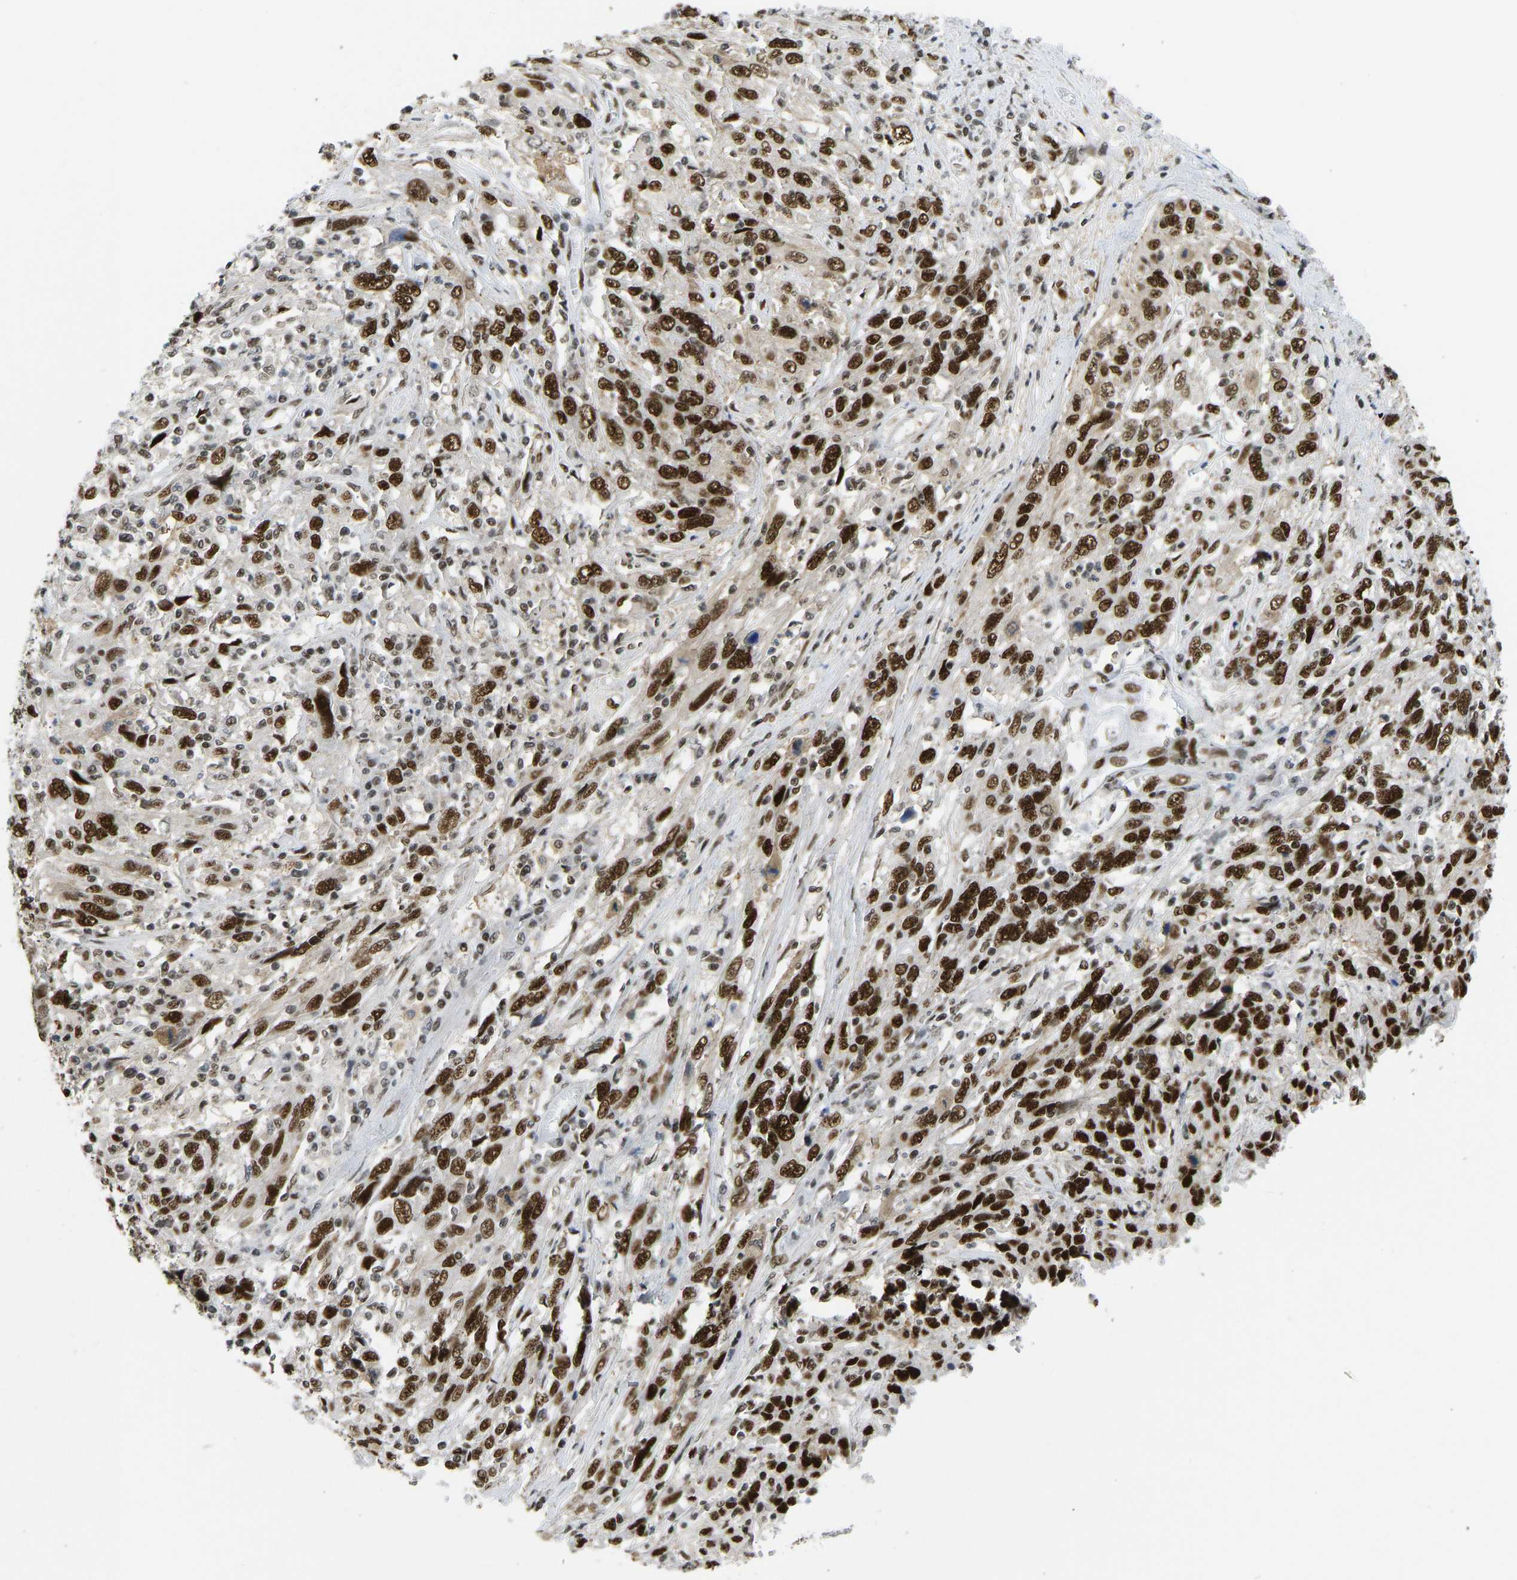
{"staining": {"intensity": "strong", "quantity": ">75%", "location": "nuclear"}, "tissue": "cervical cancer", "cell_type": "Tumor cells", "image_type": "cancer", "snomed": [{"axis": "morphology", "description": "Squamous cell carcinoma, NOS"}, {"axis": "topography", "description": "Cervix"}], "caption": "Immunohistochemical staining of human squamous cell carcinoma (cervical) reveals high levels of strong nuclear staining in approximately >75% of tumor cells.", "gene": "FOXK1", "patient": {"sex": "female", "age": 46}}